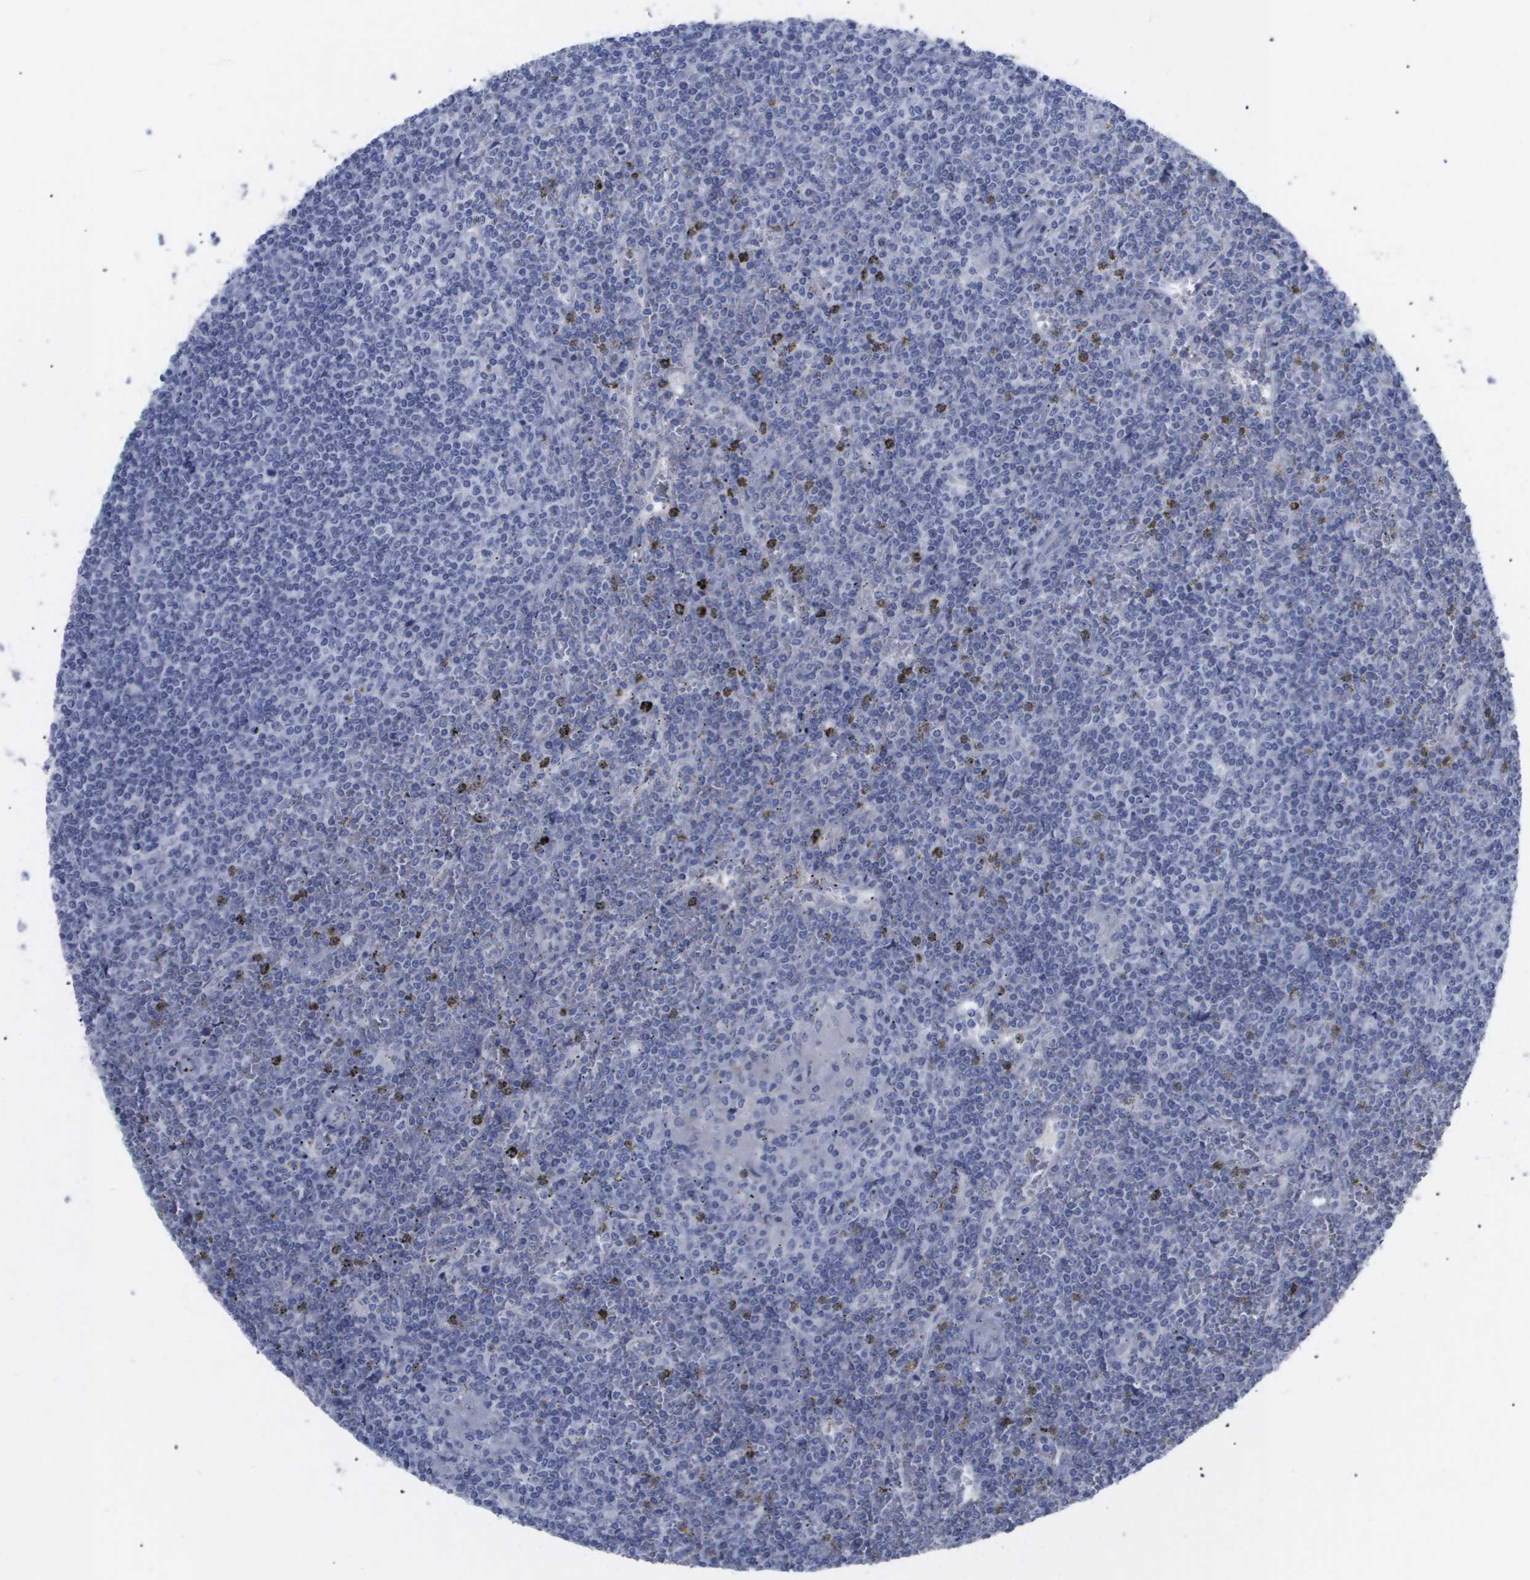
{"staining": {"intensity": "negative", "quantity": "none", "location": "none"}, "tissue": "lymphoma", "cell_type": "Tumor cells", "image_type": "cancer", "snomed": [{"axis": "morphology", "description": "Malignant lymphoma, non-Hodgkin's type, Low grade"}, {"axis": "topography", "description": "Spleen"}], "caption": "DAB immunohistochemical staining of human lymphoma displays no significant staining in tumor cells.", "gene": "CAV3", "patient": {"sex": "female", "age": 19}}